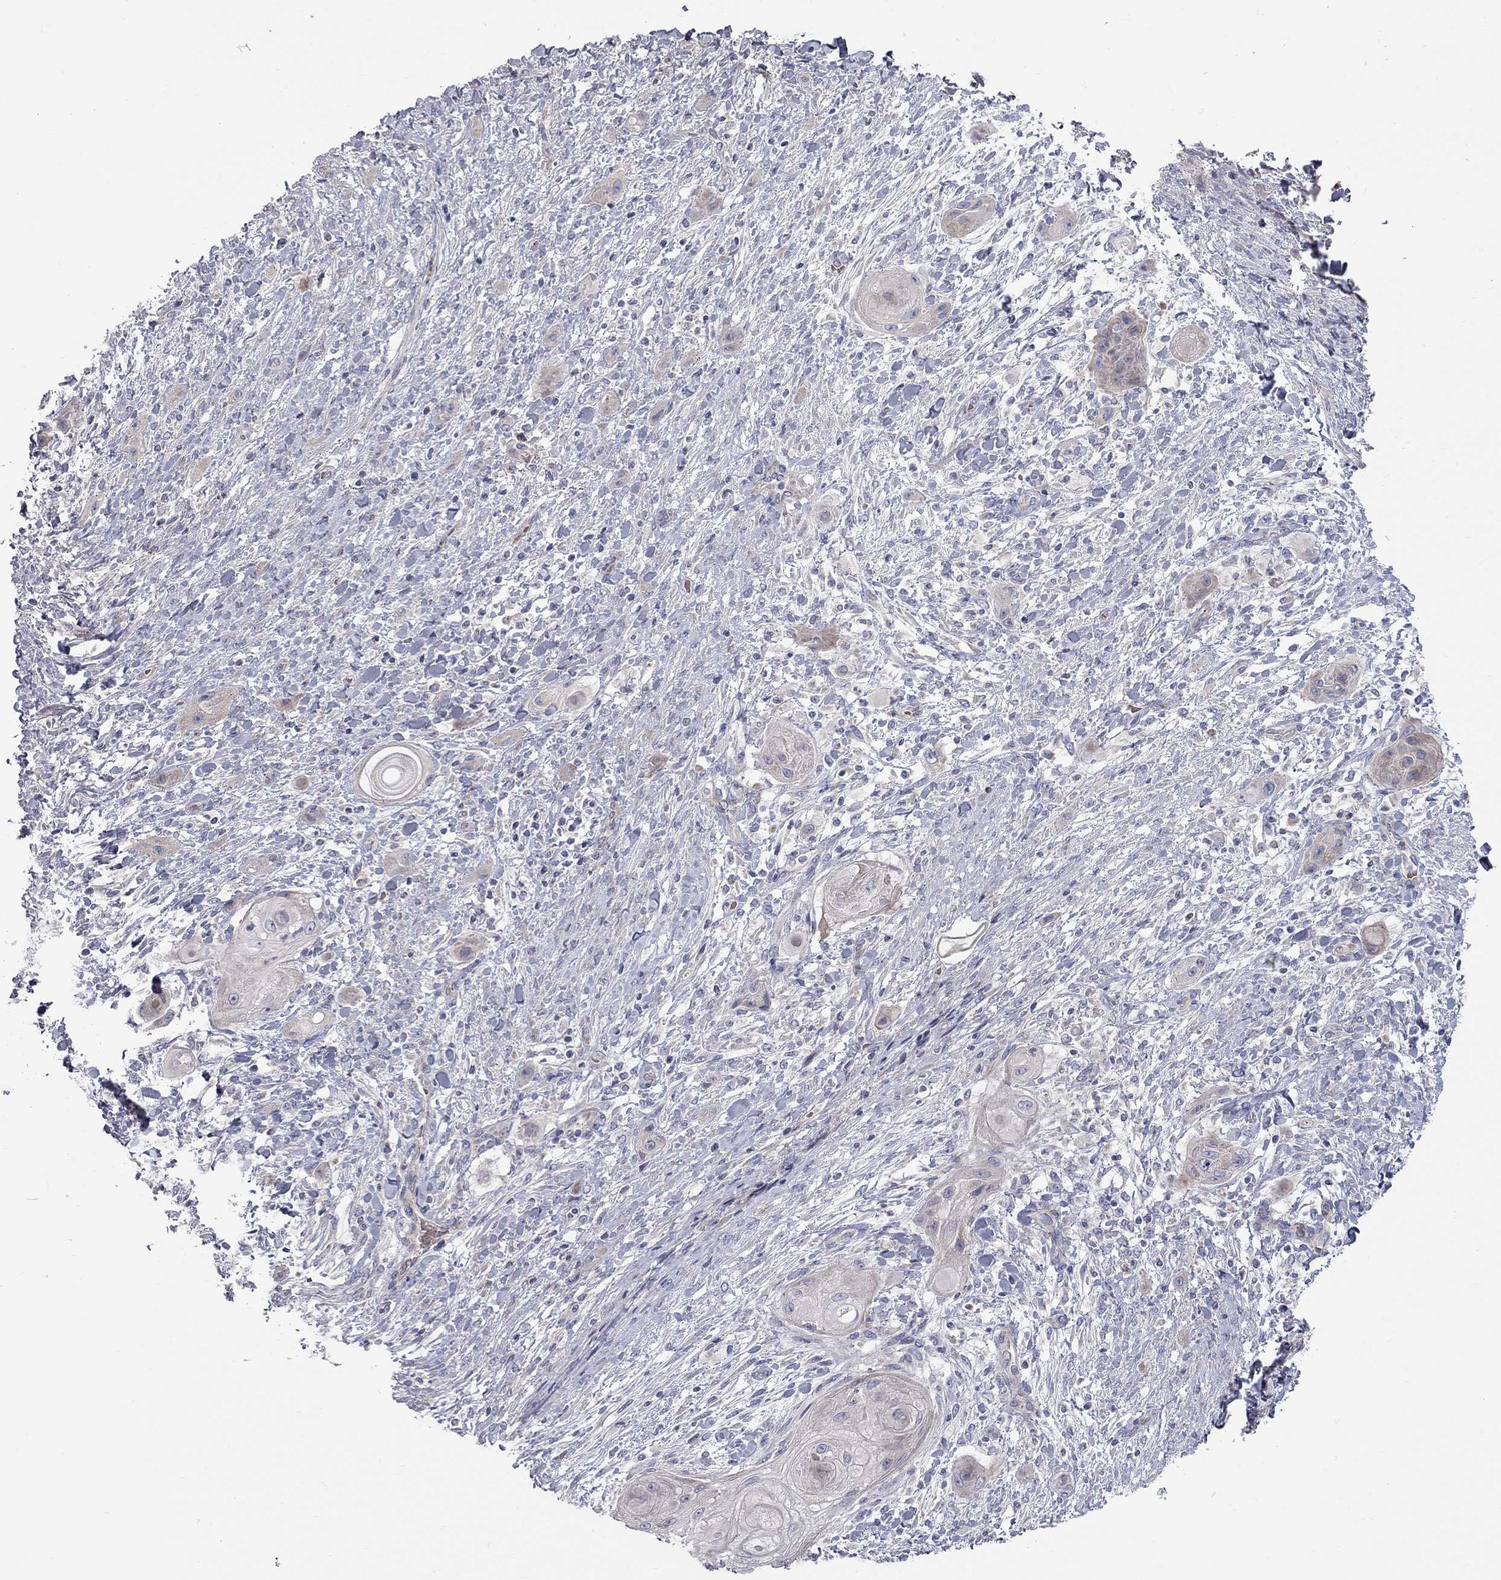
{"staining": {"intensity": "negative", "quantity": "none", "location": "none"}, "tissue": "skin cancer", "cell_type": "Tumor cells", "image_type": "cancer", "snomed": [{"axis": "morphology", "description": "Squamous cell carcinoma, NOS"}, {"axis": "topography", "description": "Skin"}], "caption": "Immunohistochemistry micrograph of neoplastic tissue: skin cancer (squamous cell carcinoma) stained with DAB (3,3'-diaminobenzidine) demonstrates no significant protein positivity in tumor cells.", "gene": "KANSL1L", "patient": {"sex": "male", "age": 62}}